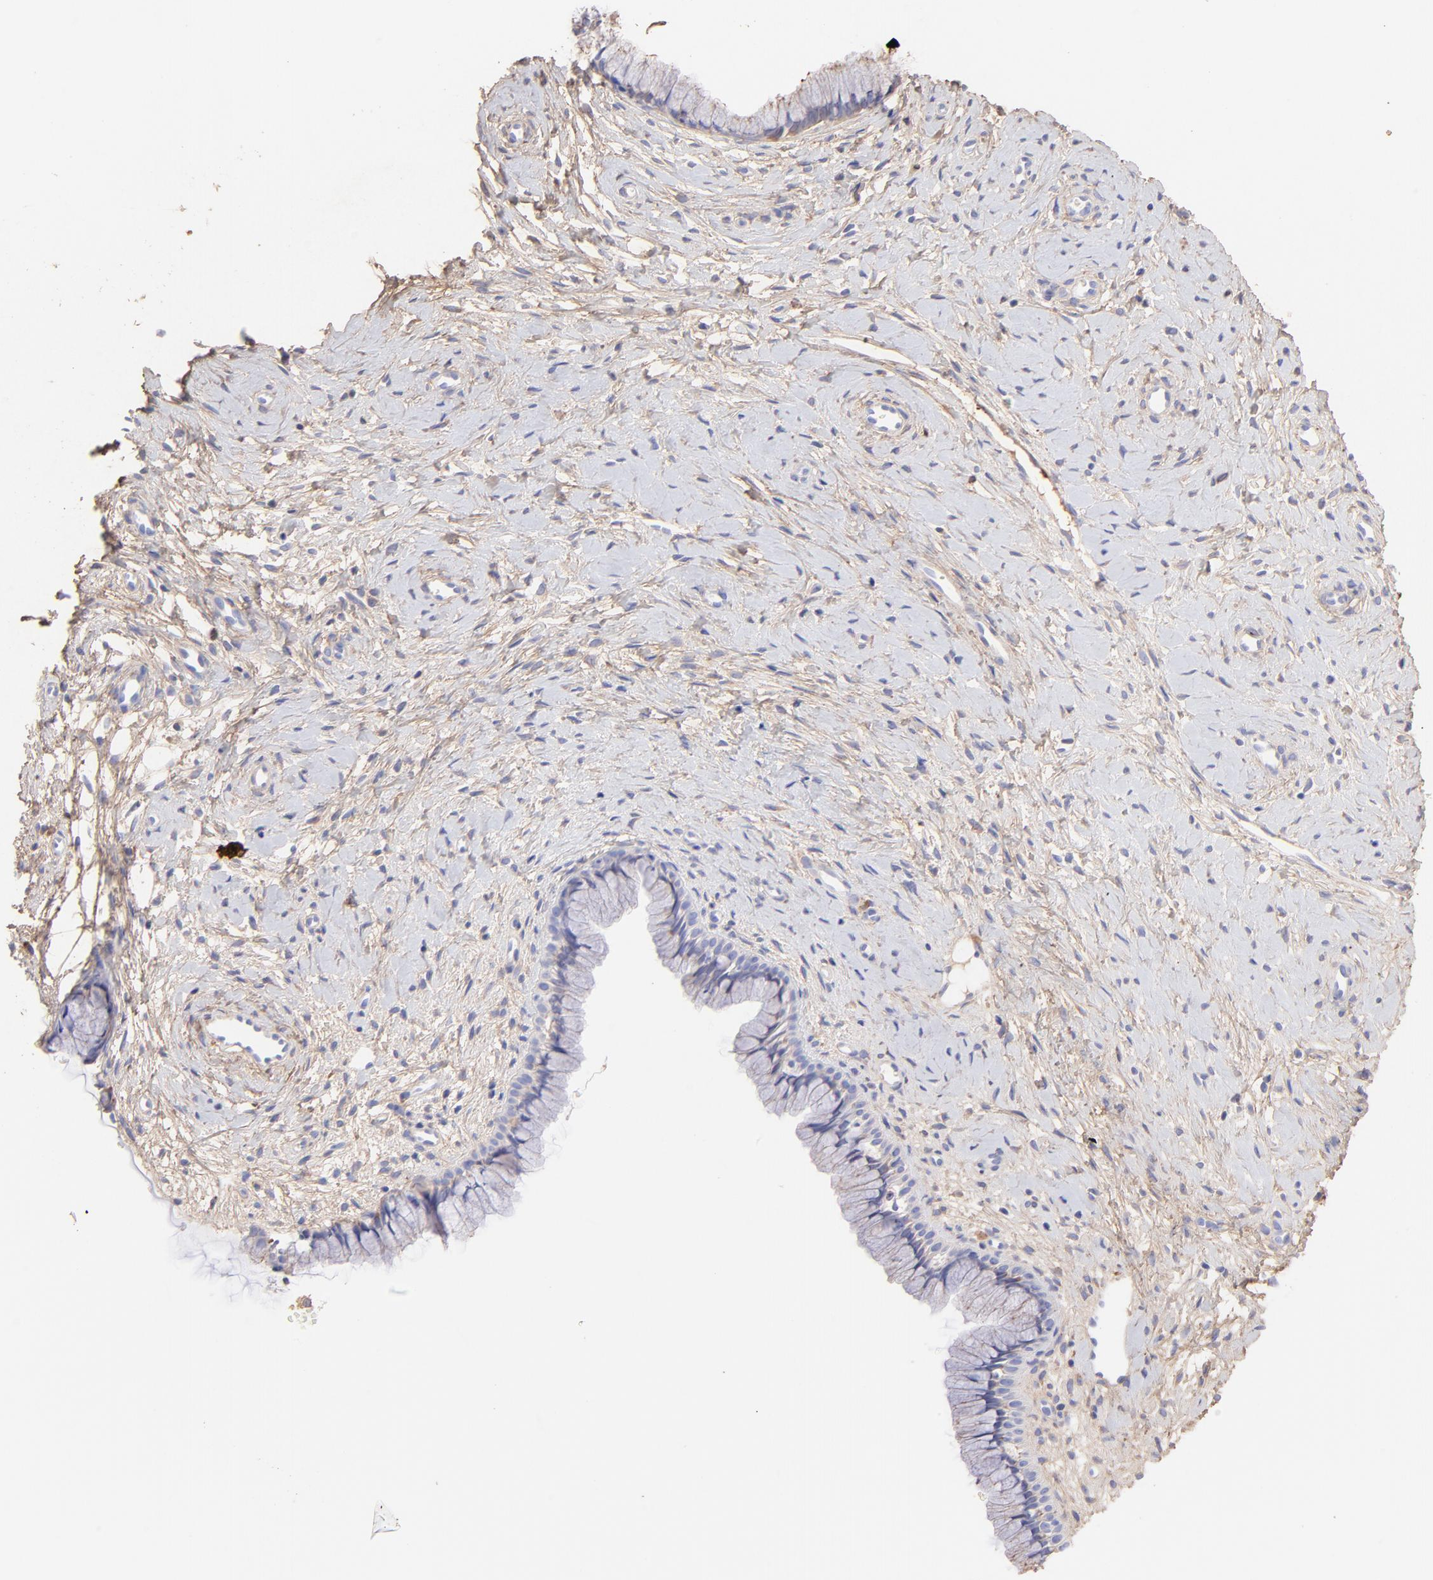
{"staining": {"intensity": "weak", "quantity": ">75%", "location": "cytoplasmic/membranous"}, "tissue": "cervix", "cell_type": "Glandular cells", "image_type": "normal", "snomed": [{"axis": "morphology", "description": "Normal tissue, NOS"}, {"axis": "topography", "description": "Cervix"}], "caption": "The histopathology image reveals immunohistochemical staining of benign cervix. There is weak cytoplasmic/membranous staining is identified in approximately >75% of glandular cells.", "gene": "BGN", "patient": {"sex": "female", "age": 46}}